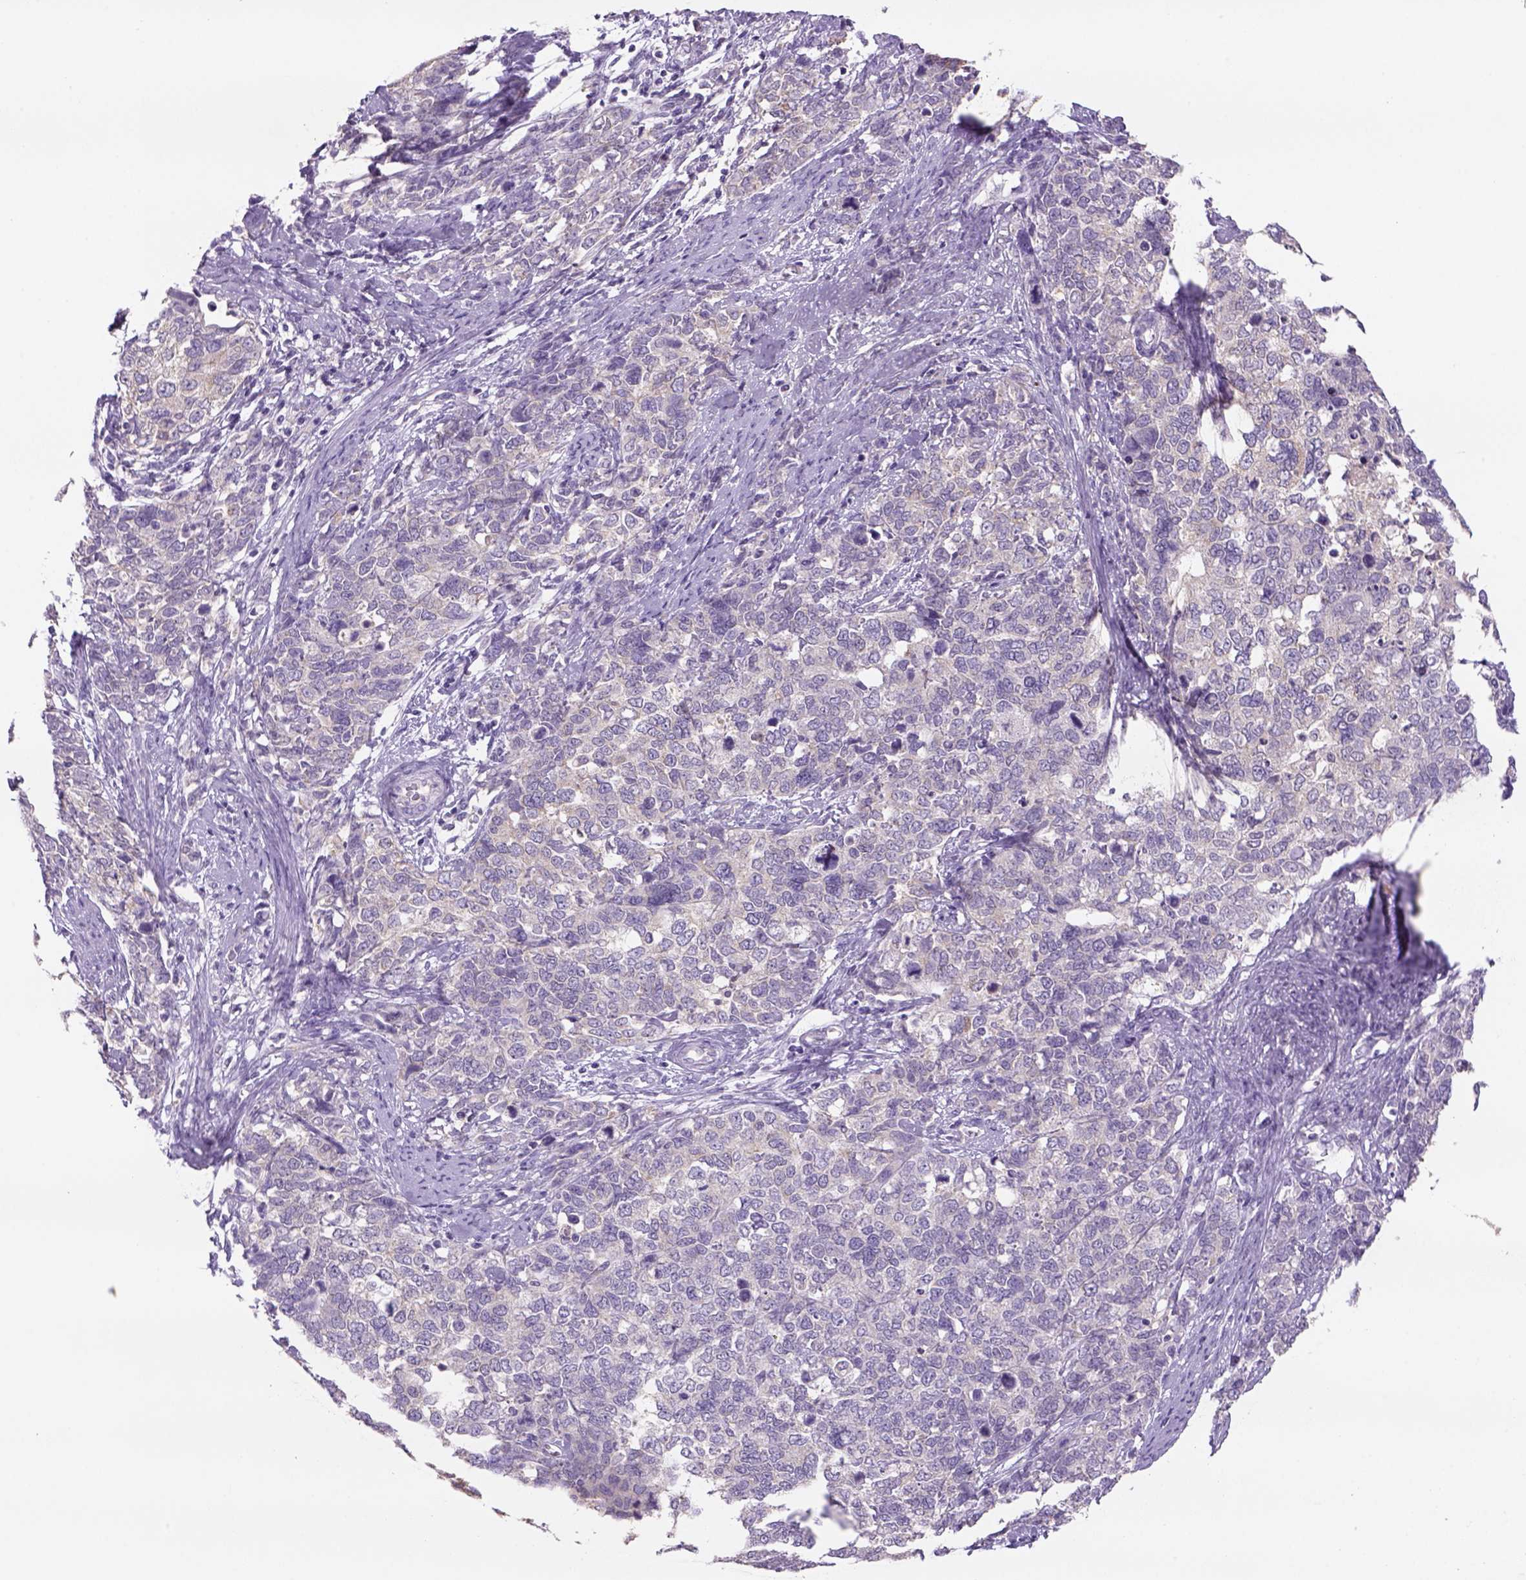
{"staining": {"intensity": "negative", "quantity": "none", "location": "none"}, "tissue": "cervical cancer", "cell_type": "Tumor cells", "image_type": "cancer", "snomed": [{"axis": "morphology", "description": "Squamous cell carcinoma, NOS"}, {"axis": "topography", "description": "Cervix"}], "caption": "This is an IHC micrograph of cervical cancer. There is no expression in tumor cells.", "gene": "NAALAD2", "patient": {"sex": "female", "age": 63}}